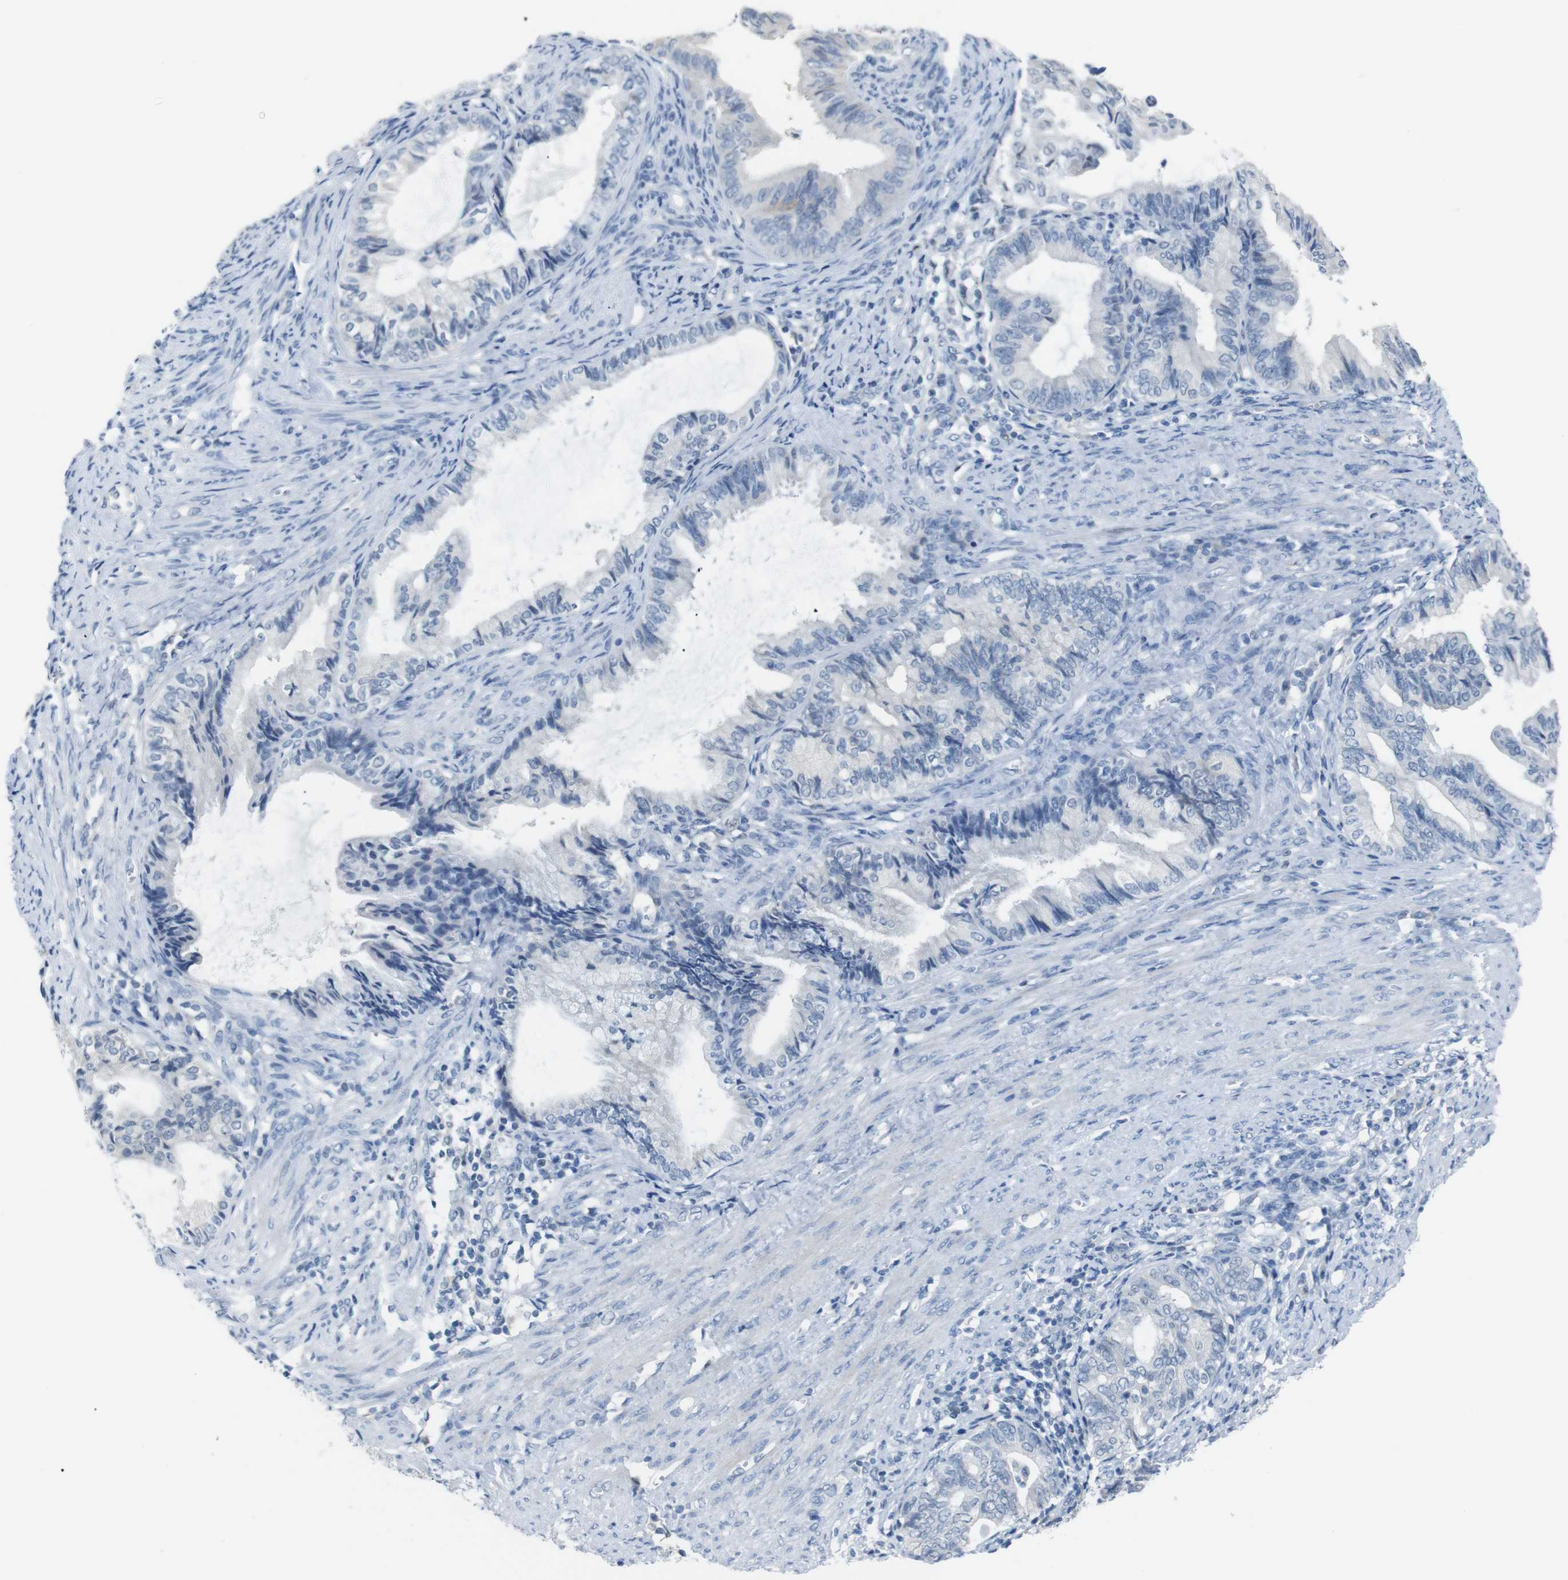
{"staining": {"intensity": "negative", "quantity": "none", "location": "none"}, "tissue": "endometrial cancer", "cell_type": "Tumor cells", "image_type": "cancer", "snomed": [{"axis": "morphology", "description": "Adenocarcinoma, NOS"}, {"axis": "topography", "description": "Endometrium"}], "caption": "Immunohistochemical staining of human endometrial cancer (adenocarcinoma) demonstrates no significant staining in tumor cells.", "gene": "CHRM5", "patient": {"sex": "female", "age": 86}}